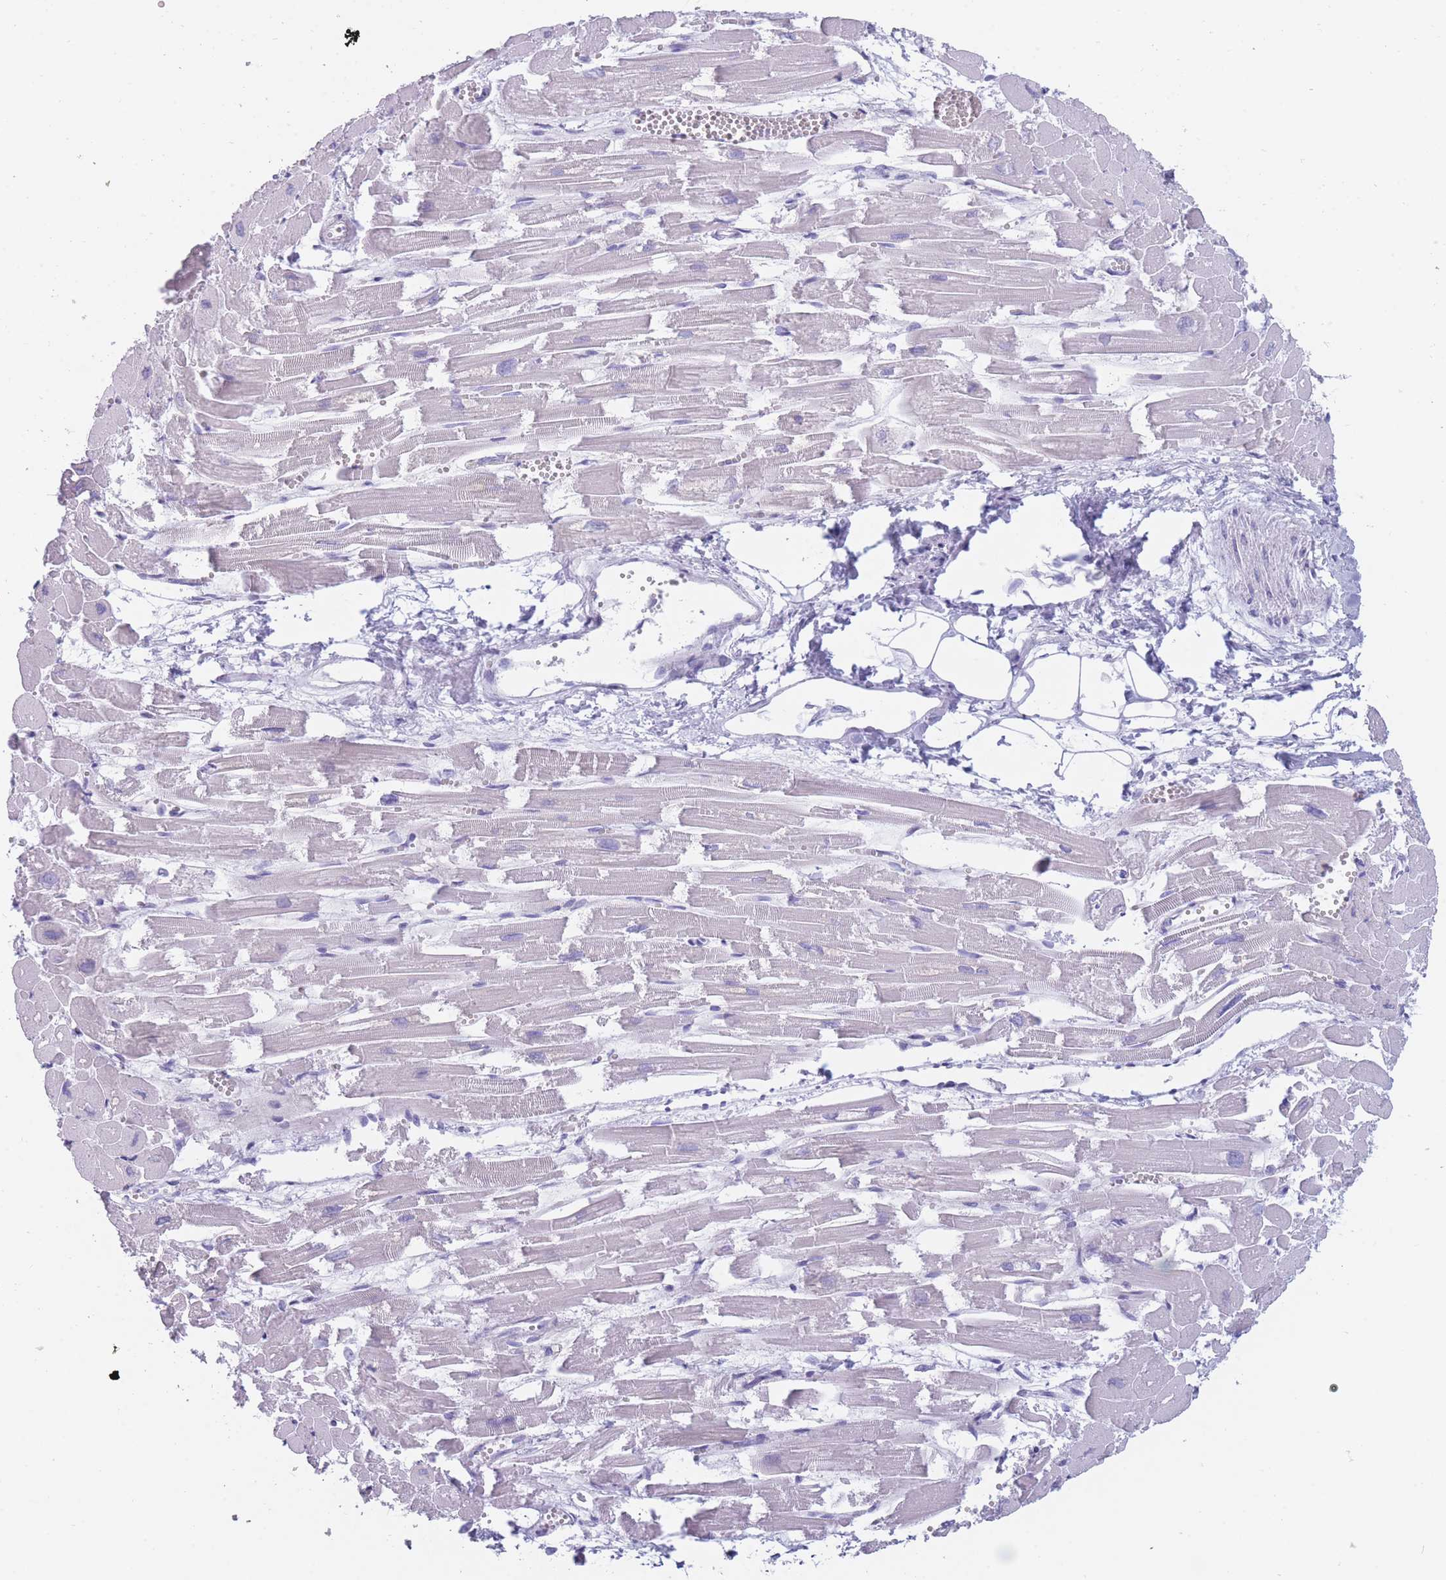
{"staining": {"intensity": "negative", "quantity": "none", "location": "none"}, "tissue": "heart muscle", "cell_type": "Cardiomyocytes", "image_type": "normal", "snomed": [{"axis": "morphology", "description": "Normal tissue, NOS"}, {"axis": "topography", "description": "Heart"}], "caption": "This is an immunohistochemistry (IHC) histopathology image of benign human heart muscle. There is no staining in cardiomyocytes.", "gene": "TNFSF11", "patient": {"sex": "male", "age": 54}}